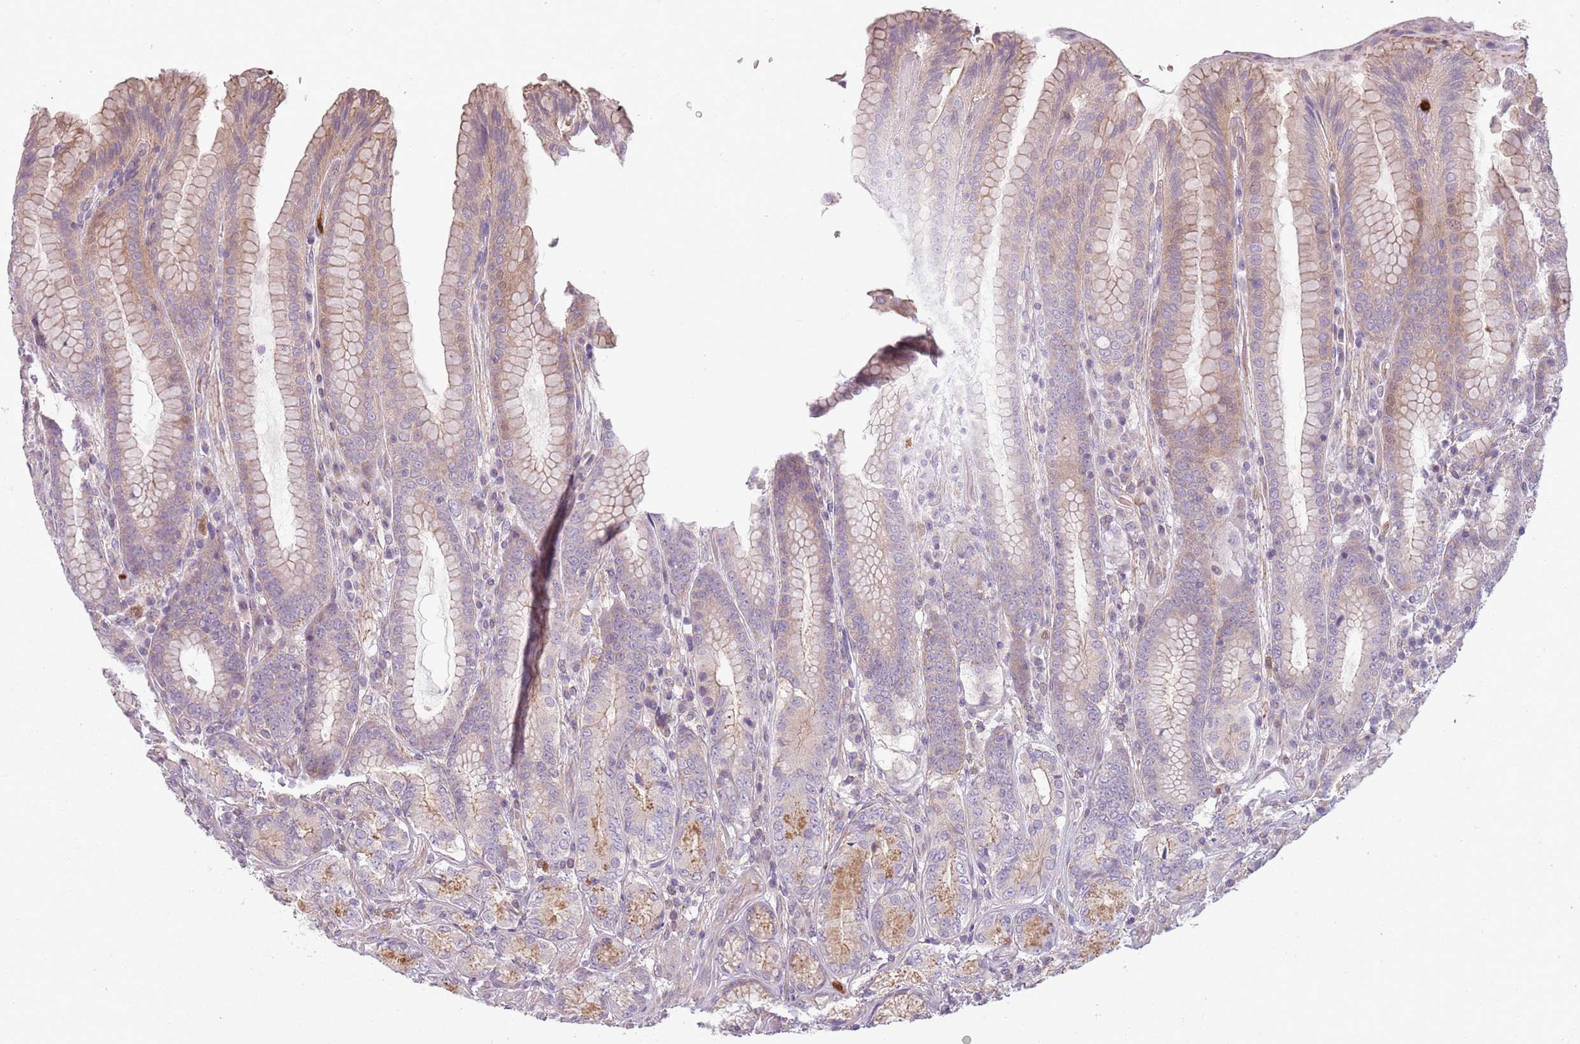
{"staining": {"intensity": "moderate", "quantity": "<25%", "location": "cytoplasmic/membranous"}, "tissue": "stomach", "cell_type": "Glandular cells", "image_type": "normal", "snomed": [{"axis": "morphology", "description": "Normal tissue, NOS"}, {"axis": "topography", "description": "Stomach, upper"}, {"axis": "topography", "description": "Stomach, lower"}], "caption": "Immunohistochemistry of normal stomach shows low levels of moderate cytoplasmic/membranous expression in approximately <25% of glandular cells. The staining is performed using DAB (3,3'-diaminobenzidine) brown chromogen to label protein expression. The nuclei are counter-stained blue using hematoxylin.", "gene": "SPAG4", "patient": {"sex": "female", "age": 76}}